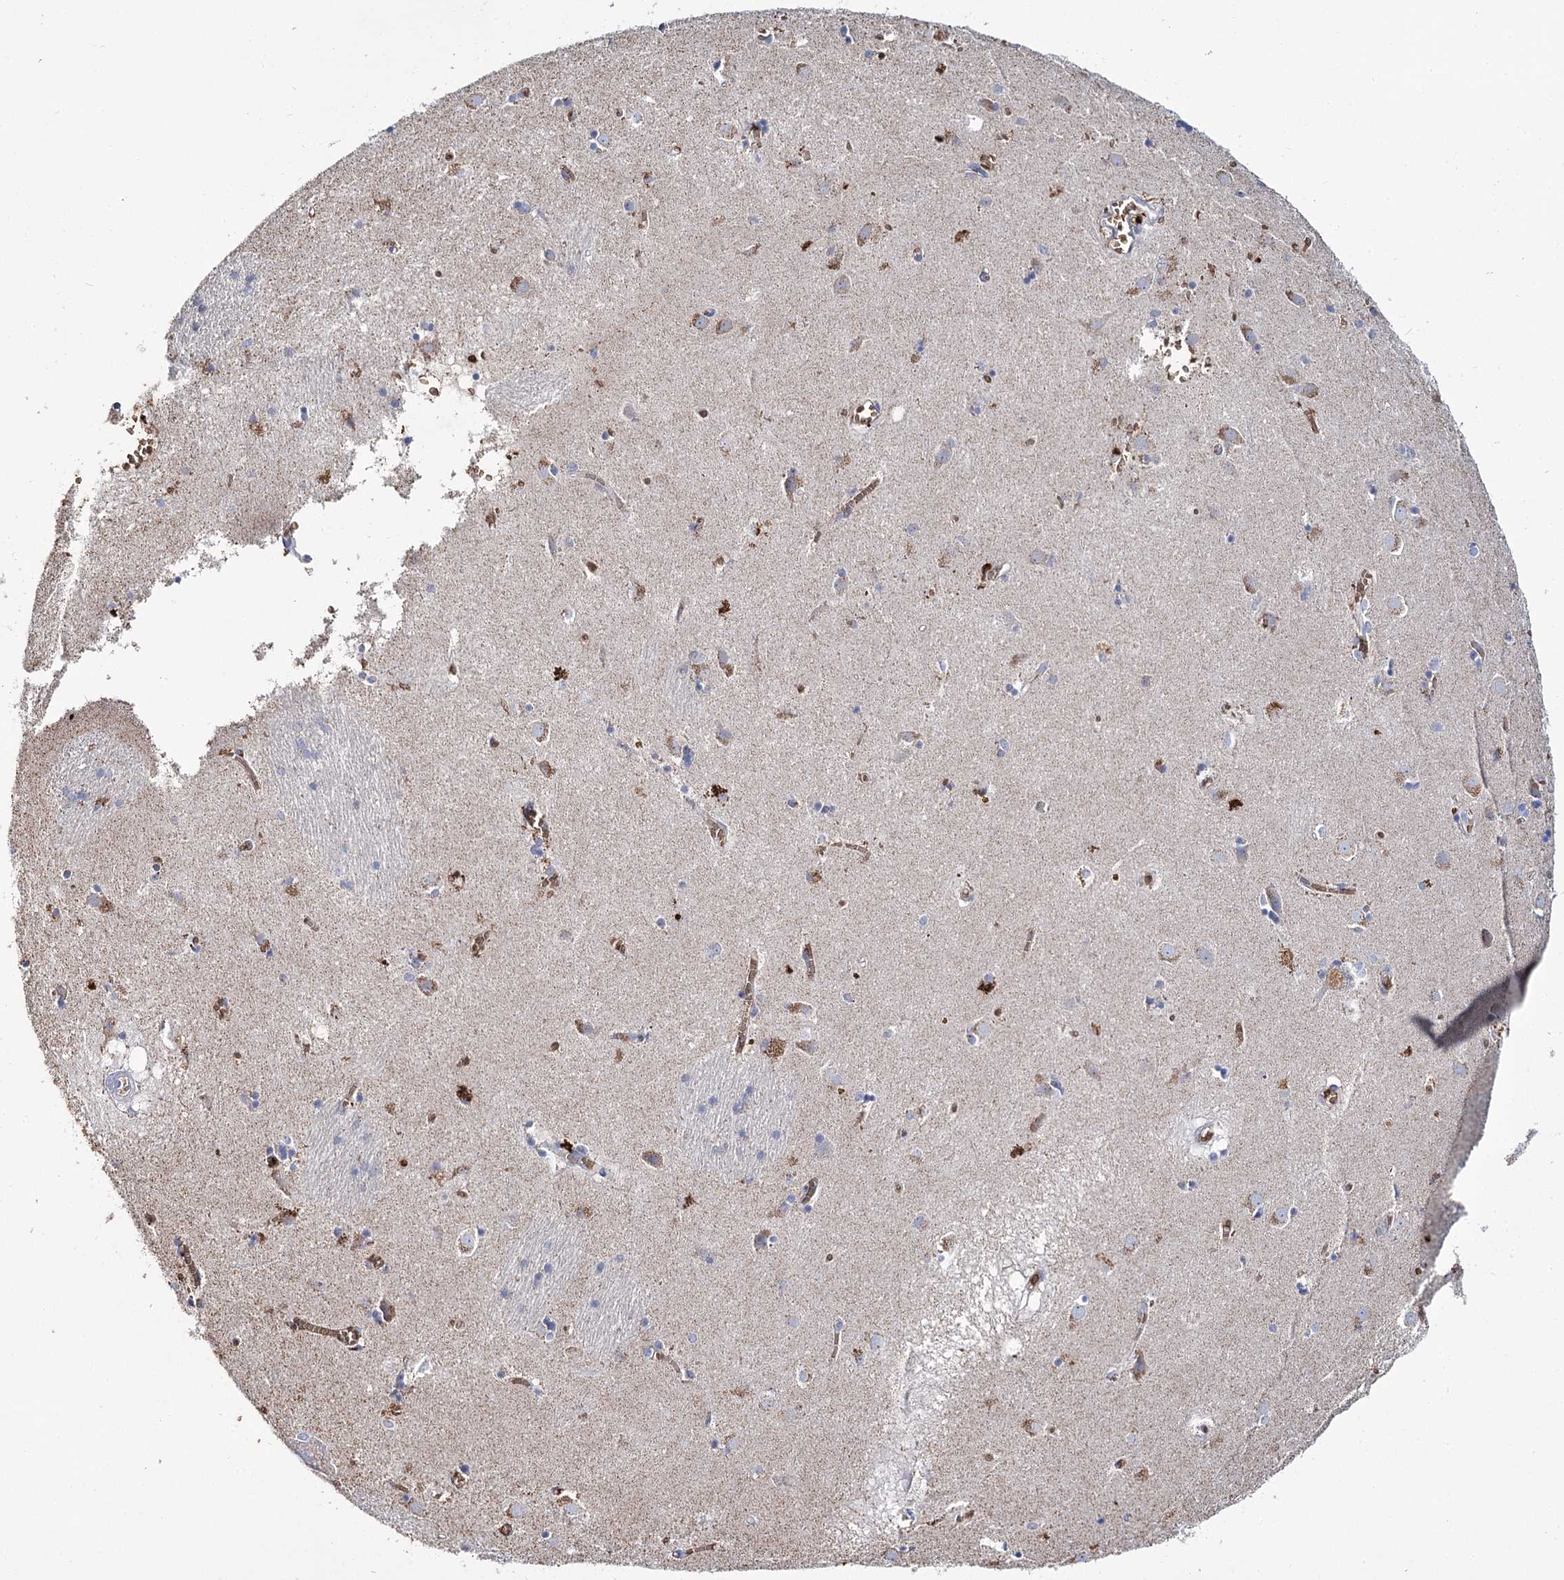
{"staining": {"intensity": "negative", "quantity": "none", "location": "none"}, "tissue": "caudate", "cell_type": "Glial cells", "image_type": "normal", "snomed": [{"axis": "morphology", "description": "Normal tissue, NOS"}, {"axis": "topography", "description": "Lateral ventricle wall"}], "caption": "Histopathology image shows no significant protein positivity in glial cells of unremarkable caudate. (Stains: DAB immunohistochemistry with hematoxylin counter stain, Microscopy: brightfield microscopy at high magnification).", "gene": "GBF1", "patient": {"sex": "male", "age": 70}}